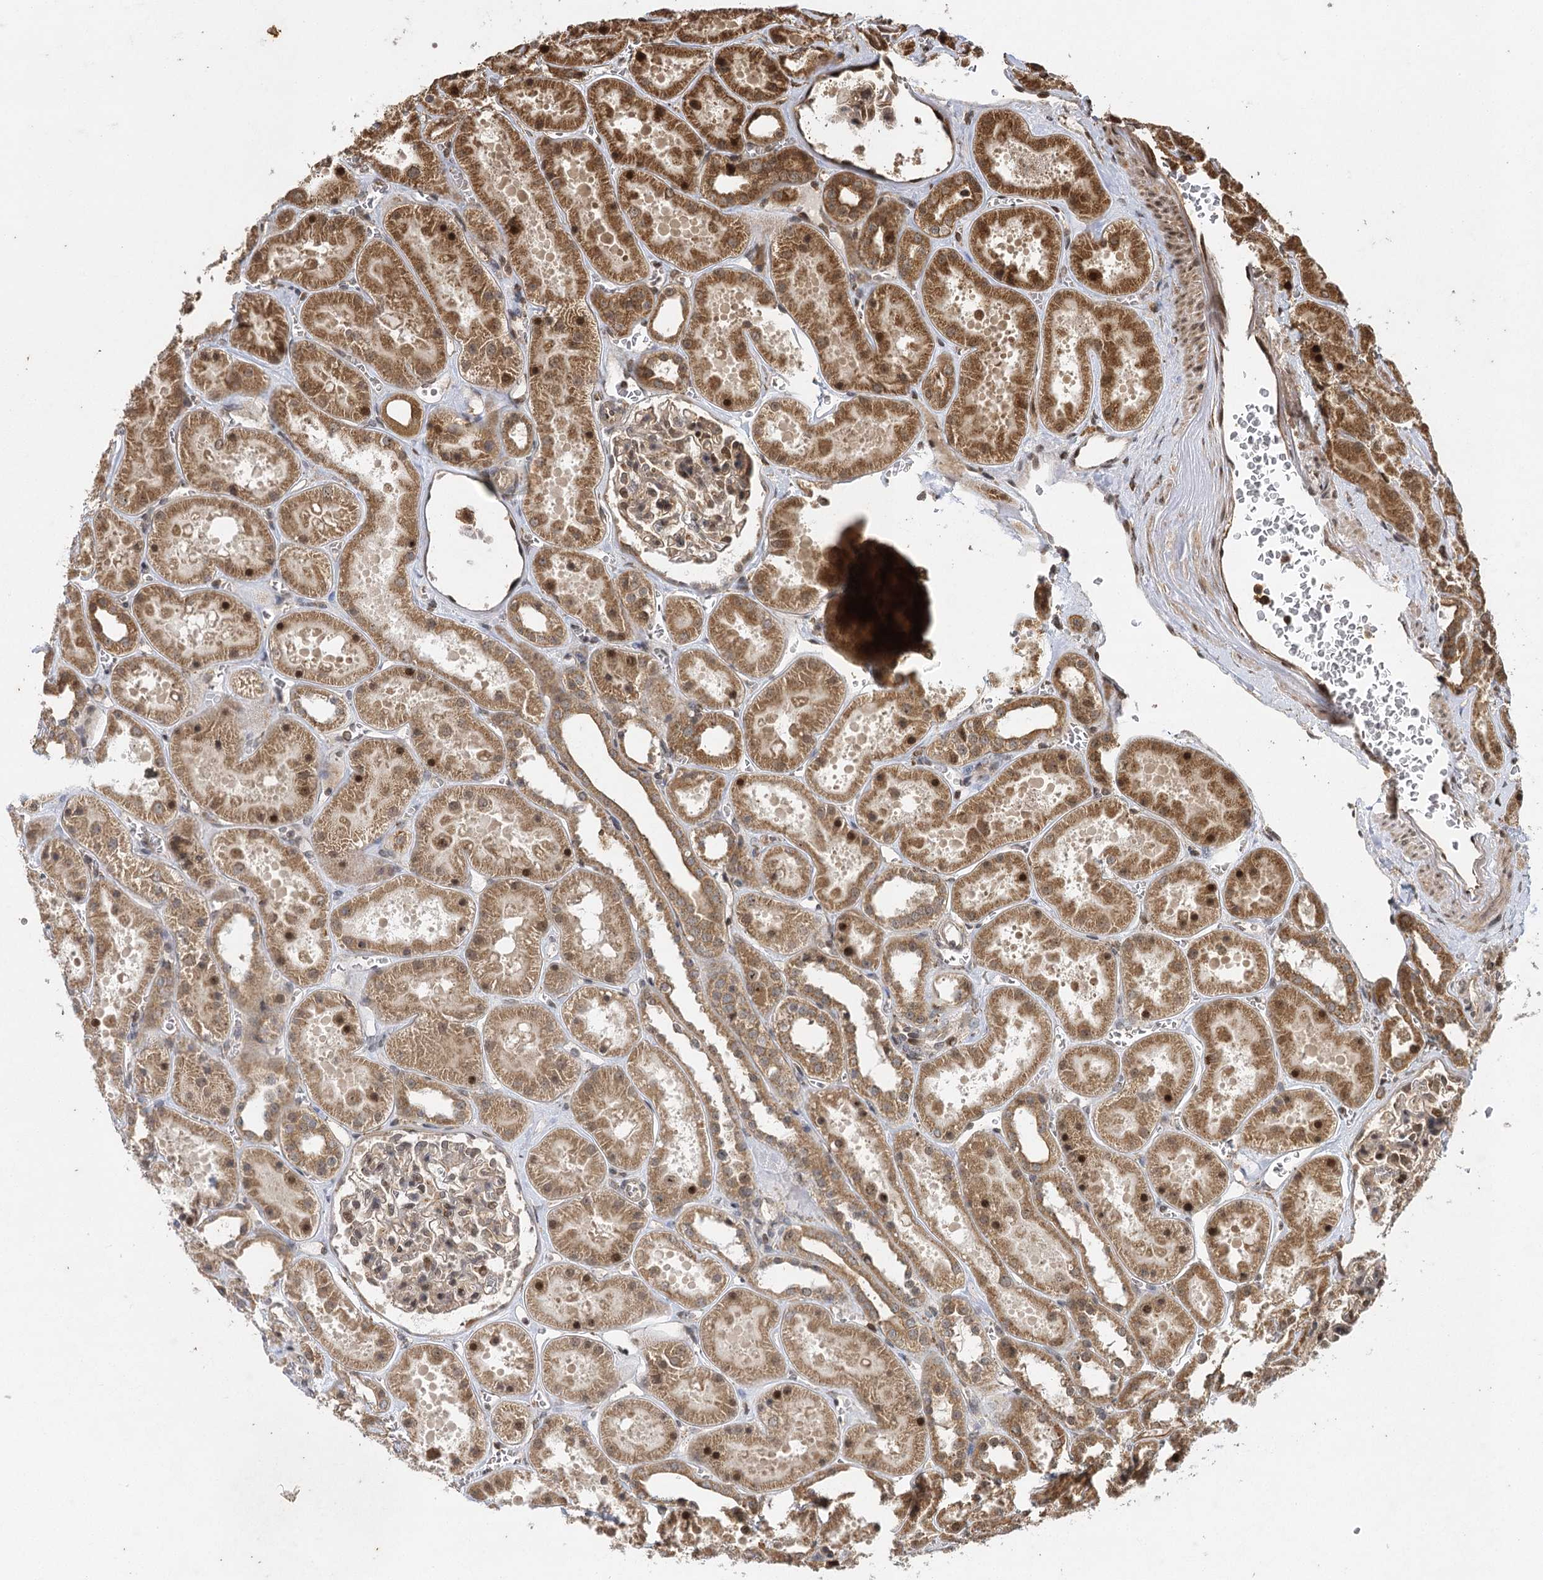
{"staining": {"intensity": "moderate", "quantity": "25%-75%", "location": "cytoplasmic/membranous,nuclear"}, "tissue": "kidney", "cell_type": "Cells in glomeruli", "image_type": "normal", "snomed": [{"axis": "morphology", "description": "Normal tissue, NOS"}, {"axis": "topography", "description": "Kidney"}], "caption": "Protein staining of normal kidney shows moderate cytoplasmic/membranous,nuclear expression in about 25%-75% of cells in glomeruli.", "gene": "IL11RA", "patient": {"sex": "female", "age": 41}}